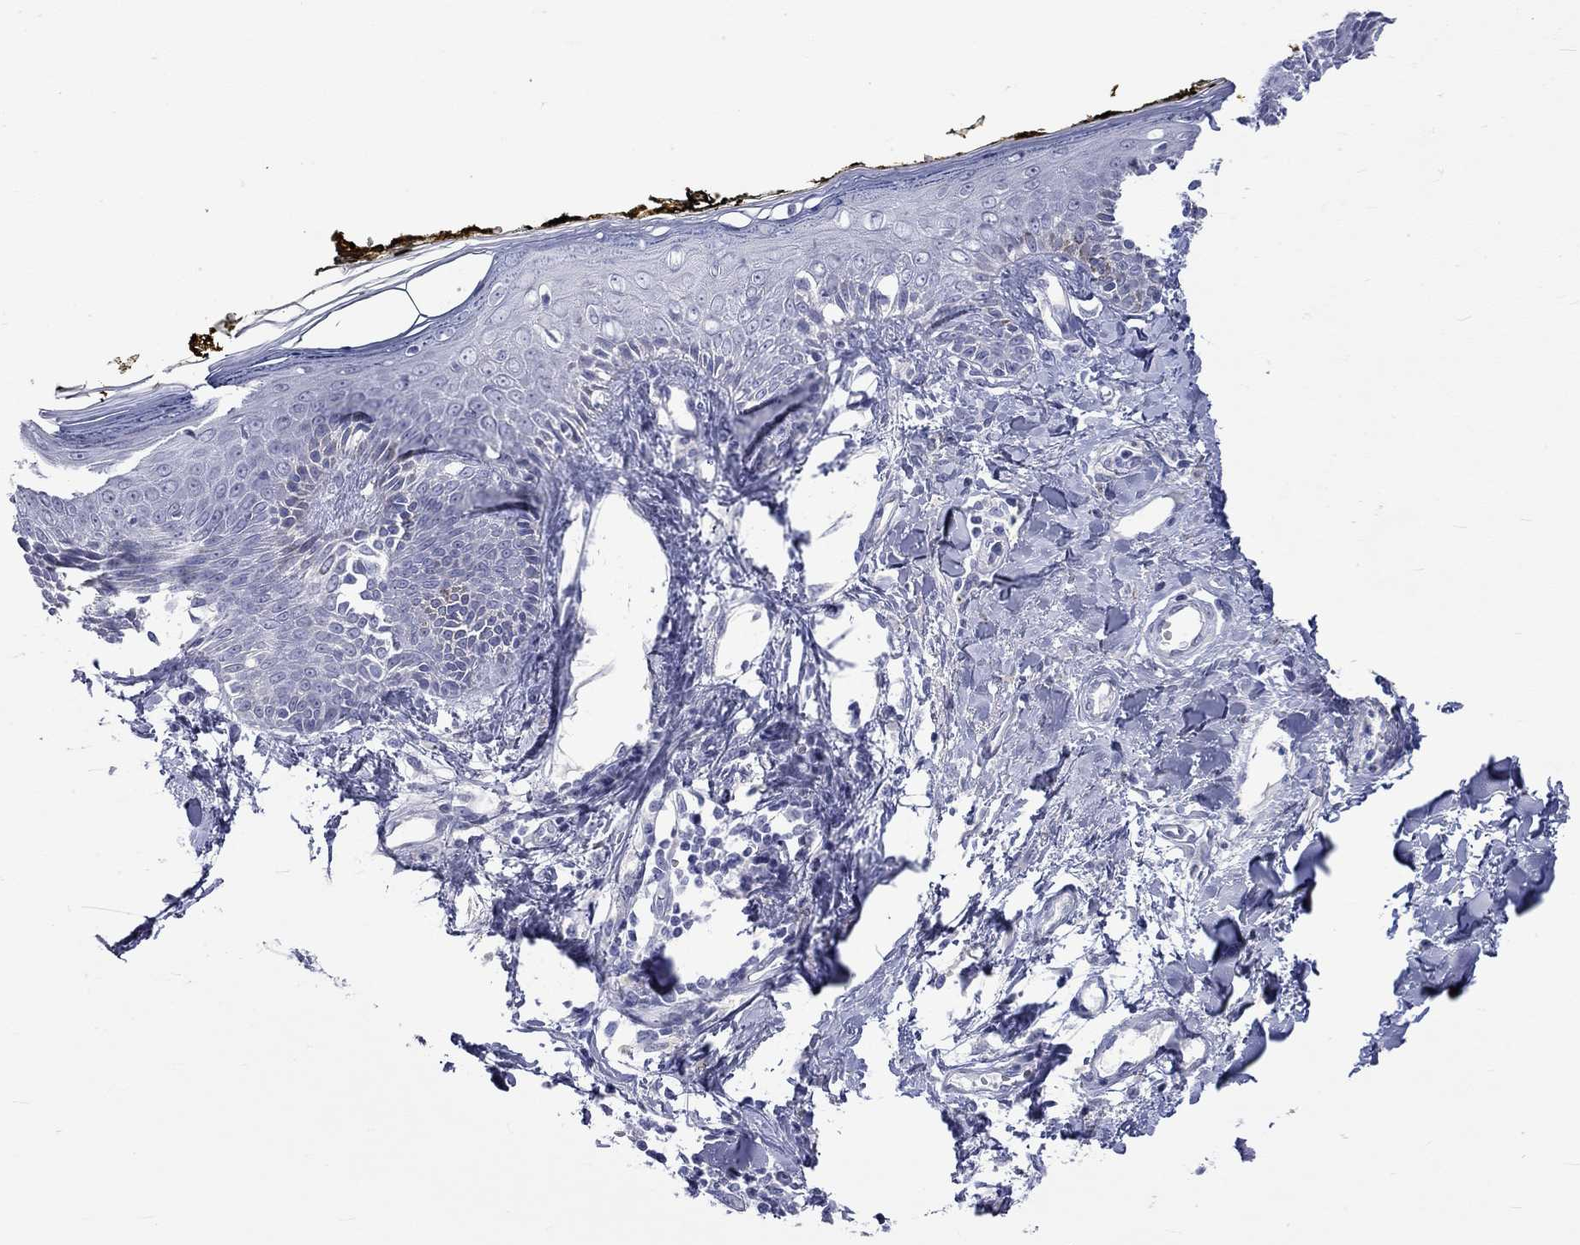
{"staining": {"intensity": "negative", "quantity": "none", "location": "none"}, "tissue": "skin", "cell_type": "Fibroblasts", "image_type": "normal", "snomed": [{"axis": "morphology", "description": "Normal tissue, NOS"}, {"axis": "topography", "description": "Skin"}], "caption": "Immunohistochemical staining of benign human skin displays no significant staining in fibroblasts.", "gene": "CERS1", "patient": {"sex": "male", "age": 76}}